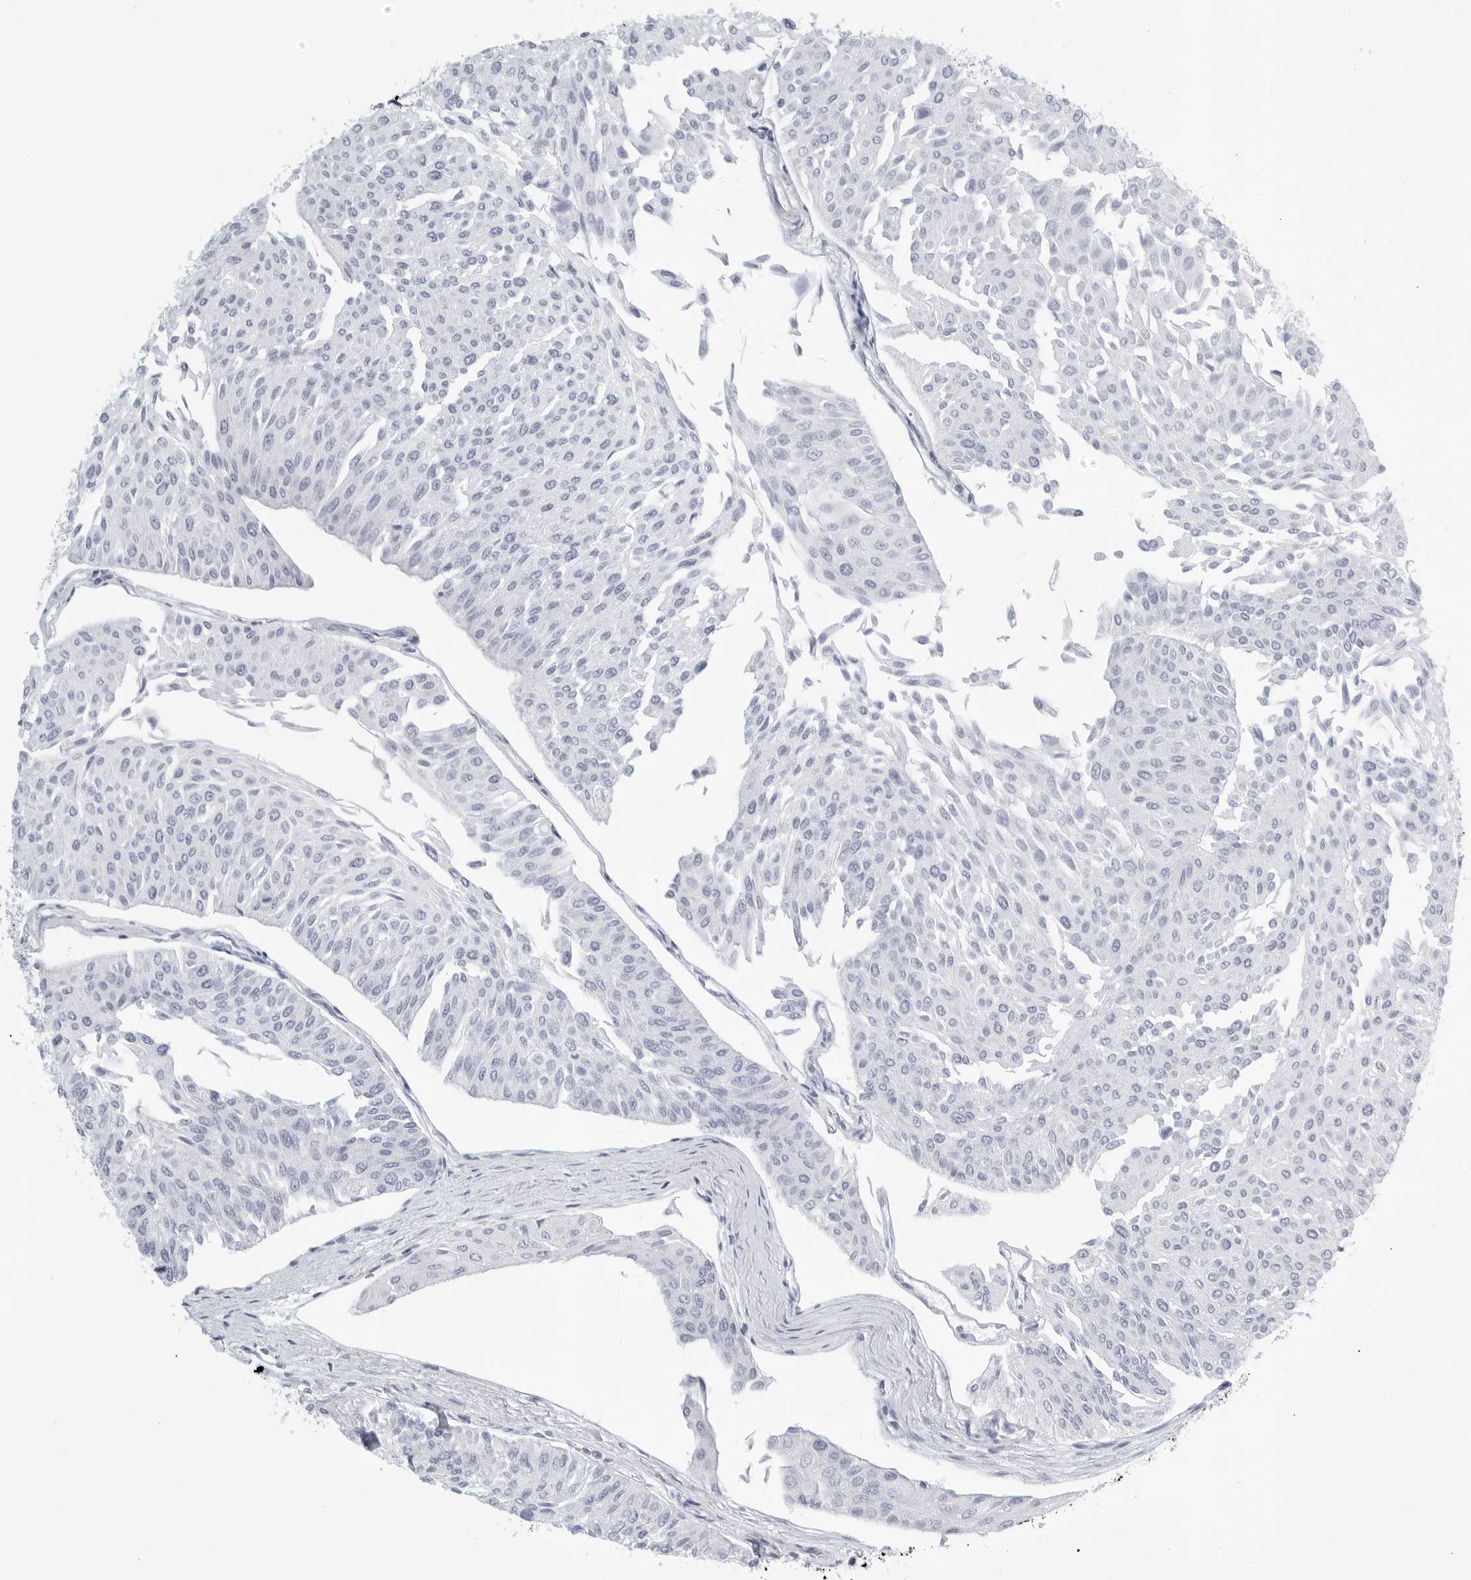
{"staining": {"intensity": "negative", "quantity": "none", "location": "none"}, "tissue": "urothelial cancer", "cell_type": "Tumor cells", "image_type": "cancer", "snomed": [{"axis": "morphology", "description": "Urothelial carcinoma, Low grade"}, {"axis": "topography", "description": "Urinary bladder"}], "caption": "The micrograph displays no significant expression in tumor cells of urothelial cancer.", "gene": "TNR", "patient": {"sex": "male", "age": 67}}